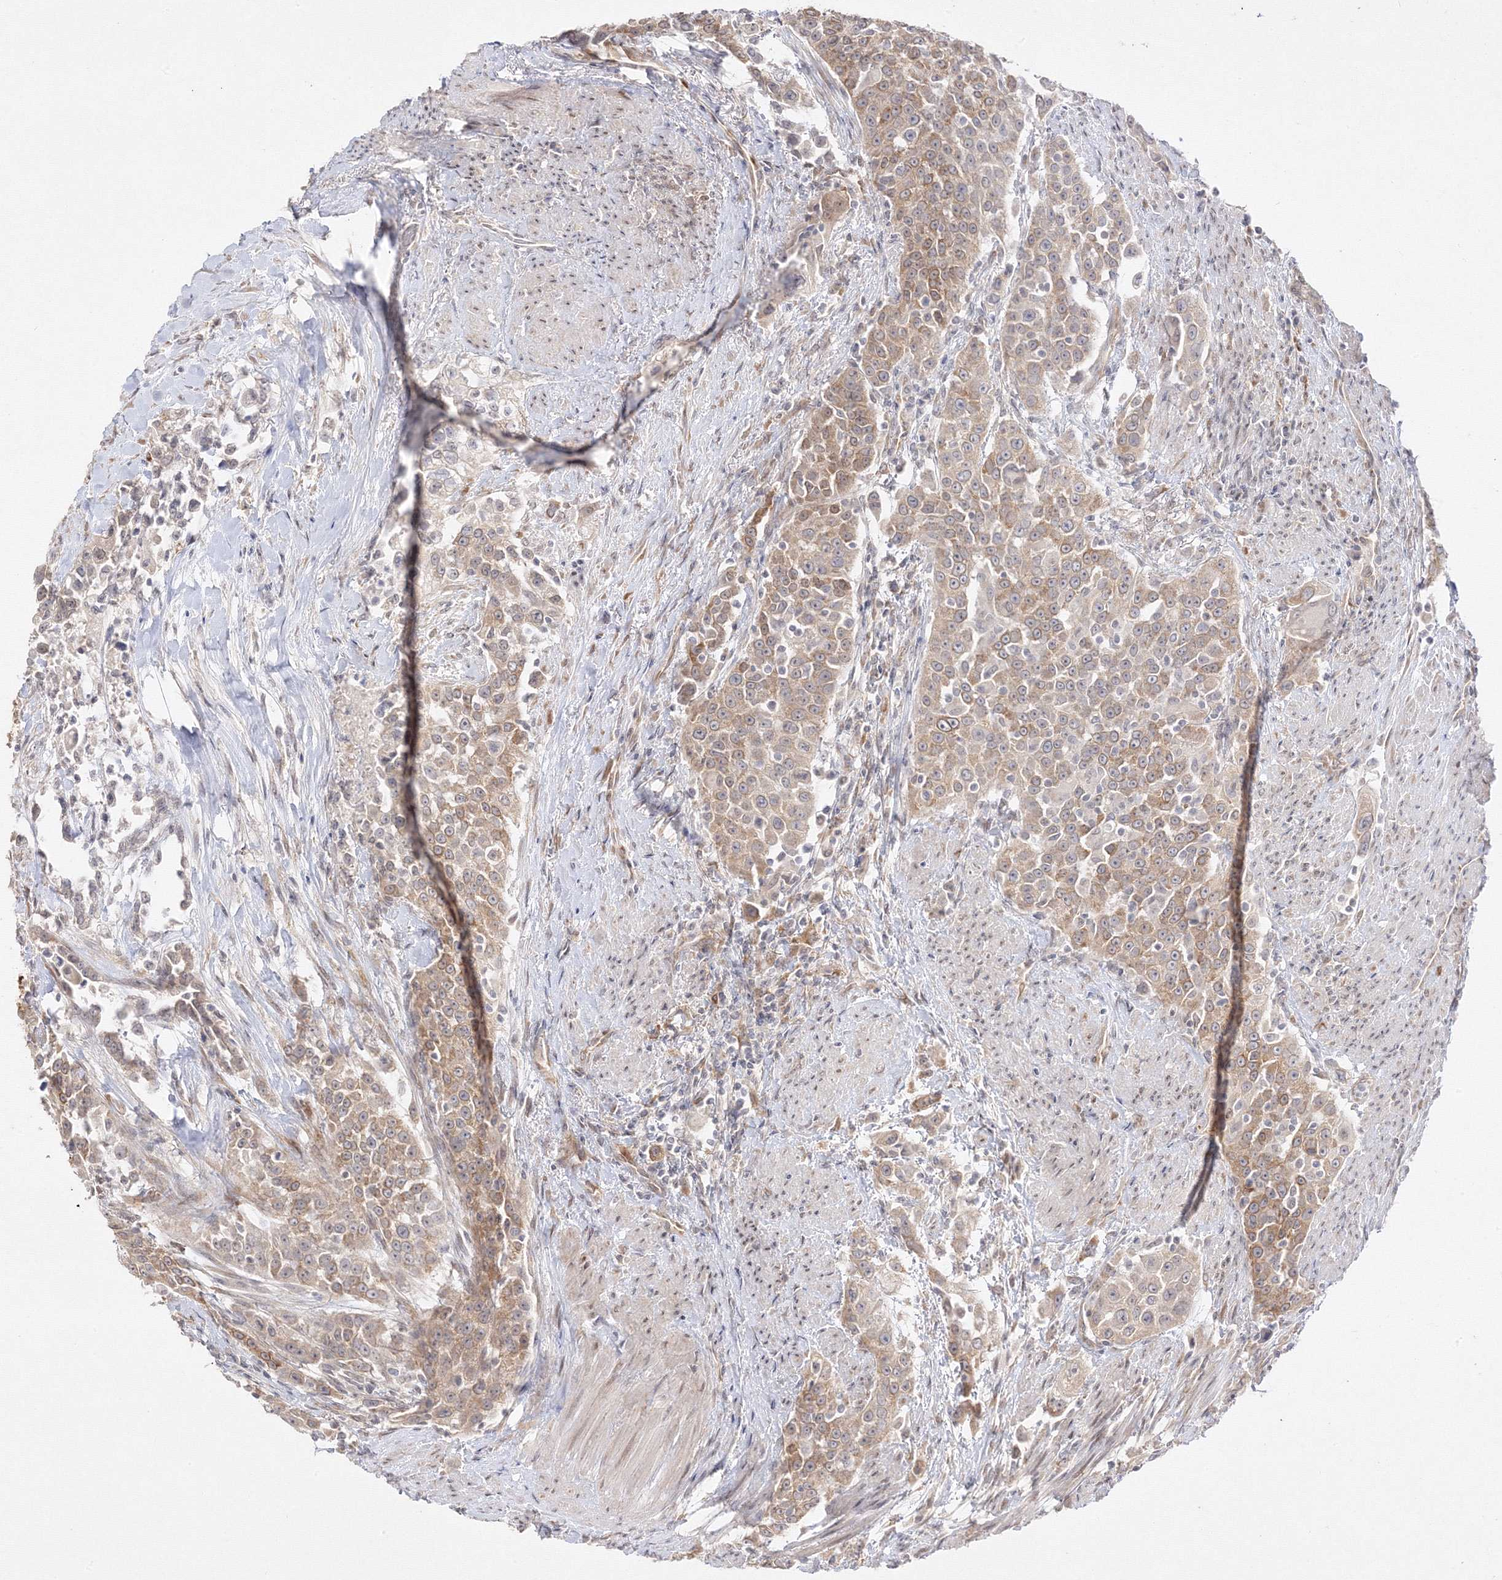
{"staining": {"intensity": "moderate", "quantity": ">75%", "location": "cytoplasmic/membranous"}, "tissue": "urothelial cancer", "cell_type": "Tumor cells", "image_type": "cancer", "snomed": [{"axis": "morphology", "description": "Urothelial carcinoma, High grade"}, {"axis": "topography", "description": "Urinary bladder"}], "caption": "The photomicrograph demonstrates immunohistochemical staining of urothelial carcinoma (high-grade). There is moderate cytoplasmic/membranous expression is appreciated in approximately >75% of tumor cells.", "gene": "C2CD2", "patient": {"sex": "female", "age": 80}}